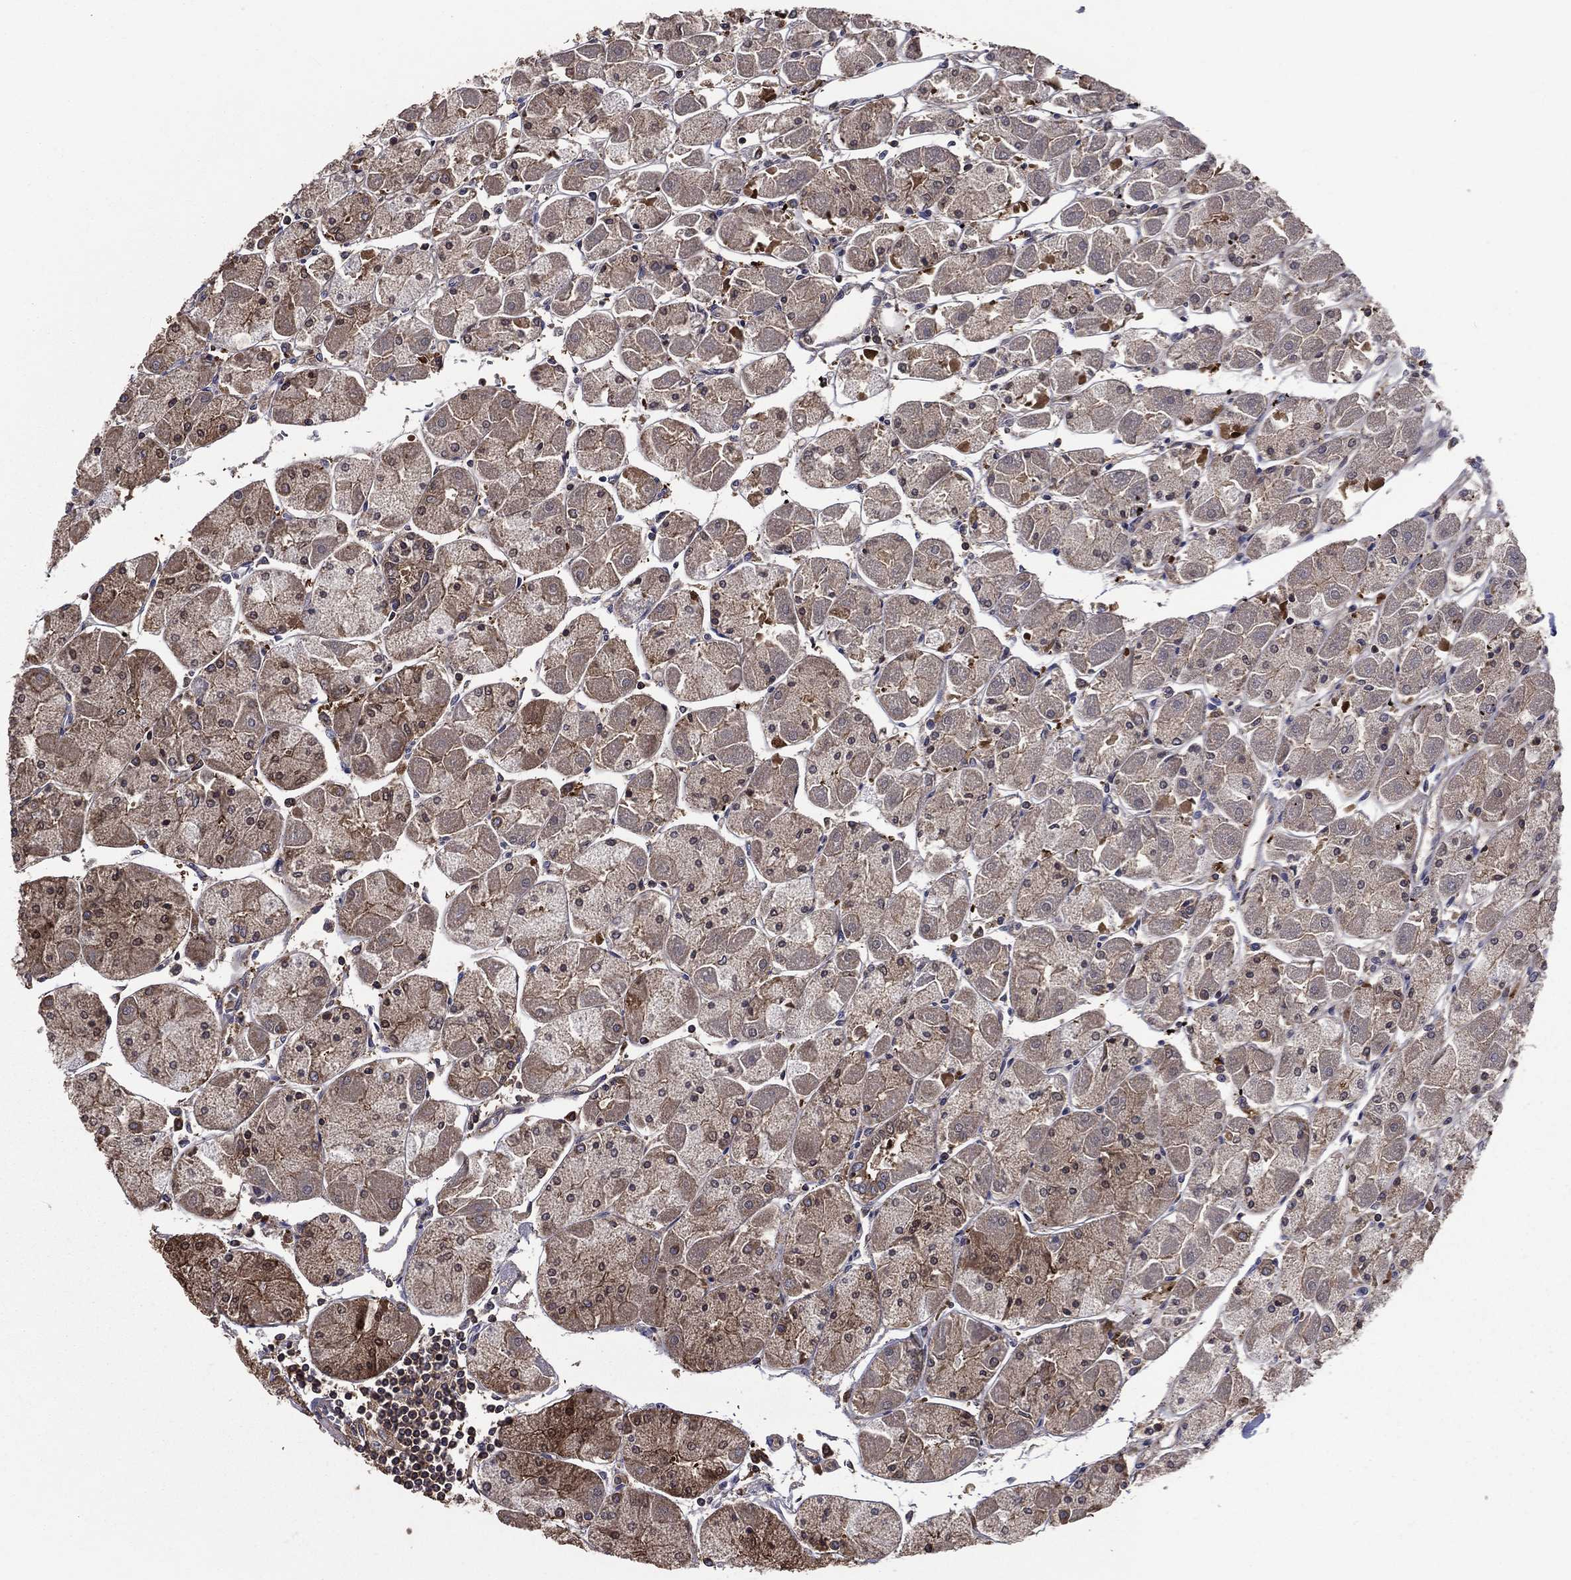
{"staining": {"intensity": "strong", "quantity": "<25%", "location": "cytoplasmic/membranous"}, "tissue": "stomach", "cell_type": "Glandular cells", "image_type": "normal", "snomed": [{"axis": "morphology", "description": "Normal tissue, NOS"}, {"axis": "topography", "description": "Stomach"}], "caption": "Stomach stained for a protein (brown) shows strong cytoplasmic/membranous positive staining in about <25% of glandular cells.", "gene": "SARS1", "patient": {"sex": "male", "age": 70}}